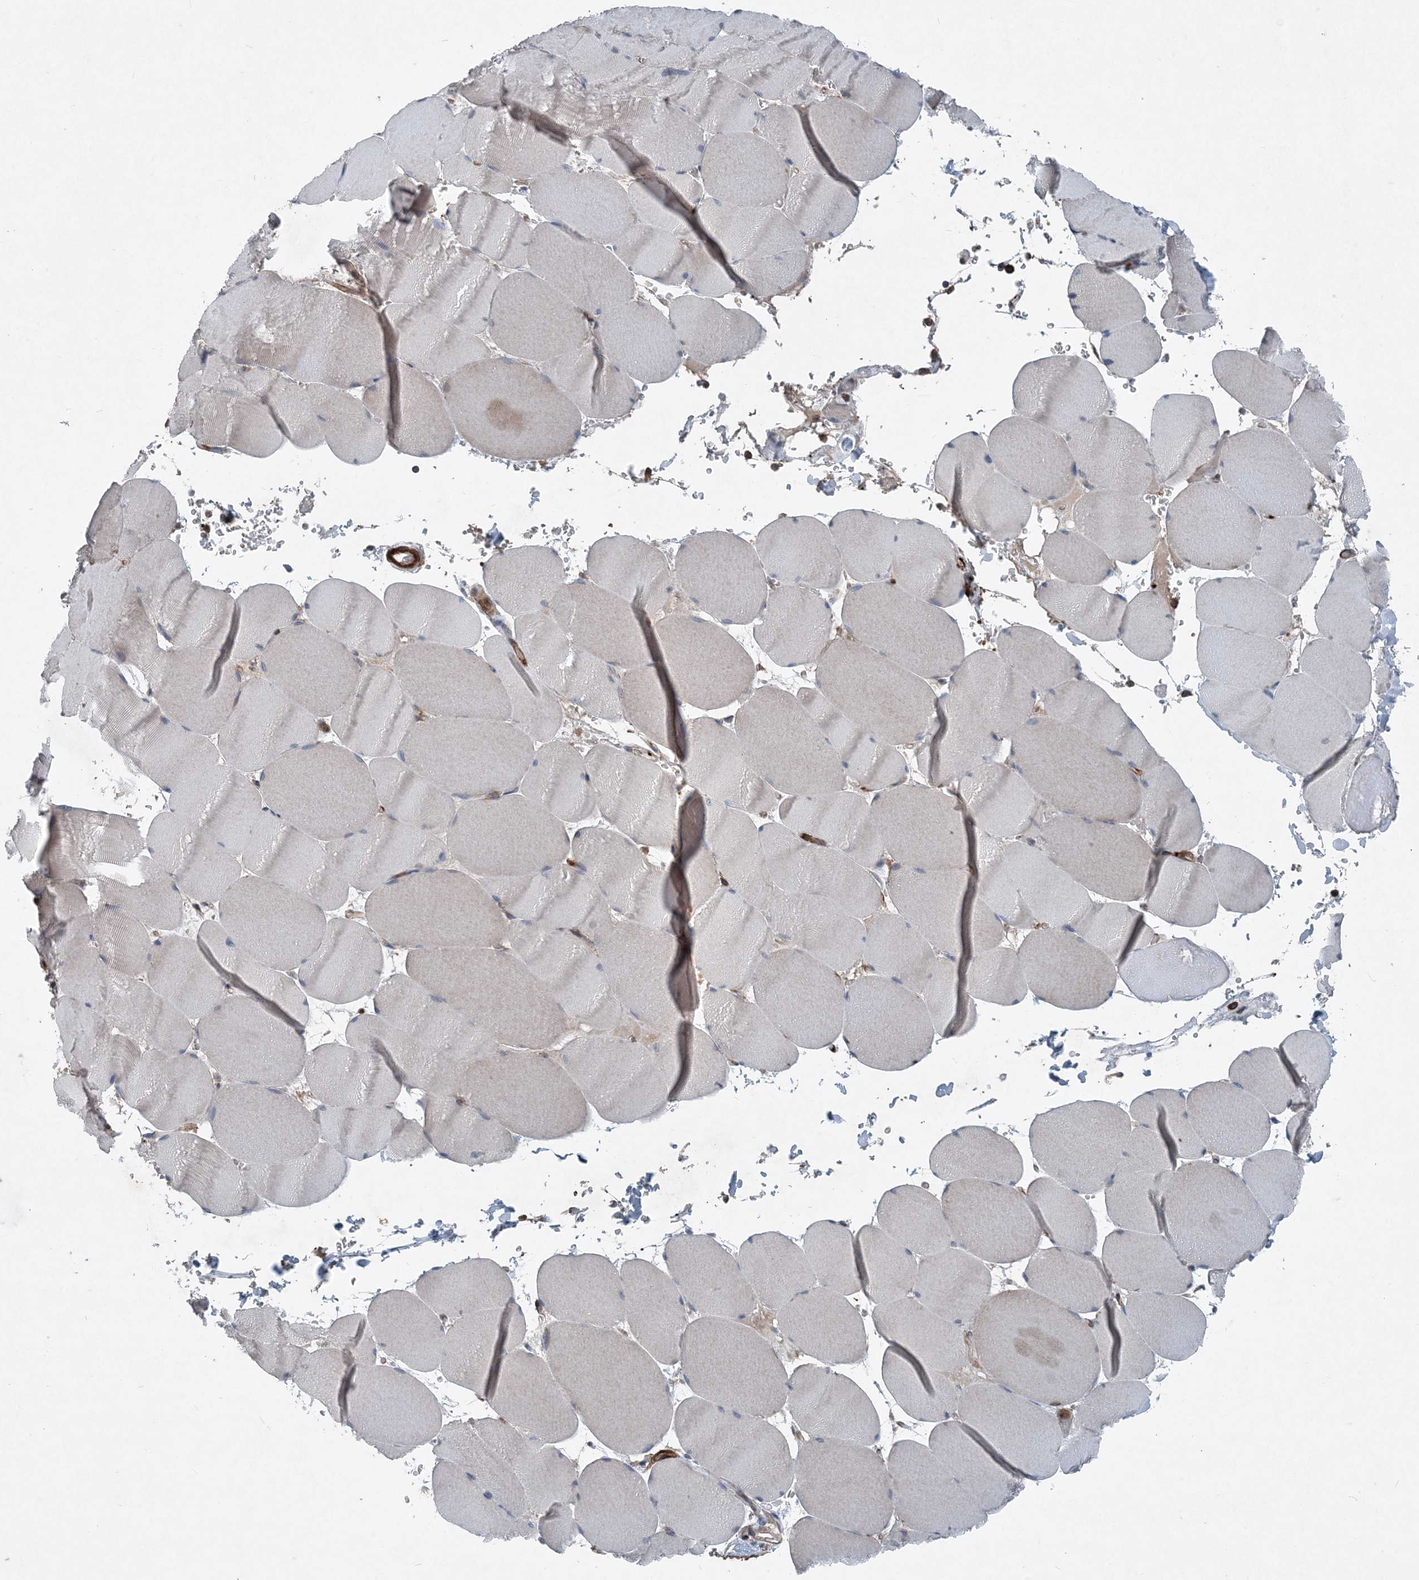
{"staining": {"intensity": "negative", "quantity": "none", "location": "none"}, "tissue": "skeletal muscle", "cell_type": "Myocytes", "image_type": "normal", "snomed": [{"axis": "morphology", "description": "Normal tissue, NOS"}, {"axis": "topography", "description": "Skeletal muscle"}, {"axis": "topography", "description": "Head-Neck"}], "caption": "Micrograph shows no protein staining in myocytes of unremarkable skeletal muscle. (Stains: DAB immunohistochemistry (IHC) with hematoxylin counter stain, Microscopy: brightfield microscopy at high magnification).", "gene": "DGUOK", "patient": {"sex": "male", "age": 66}}